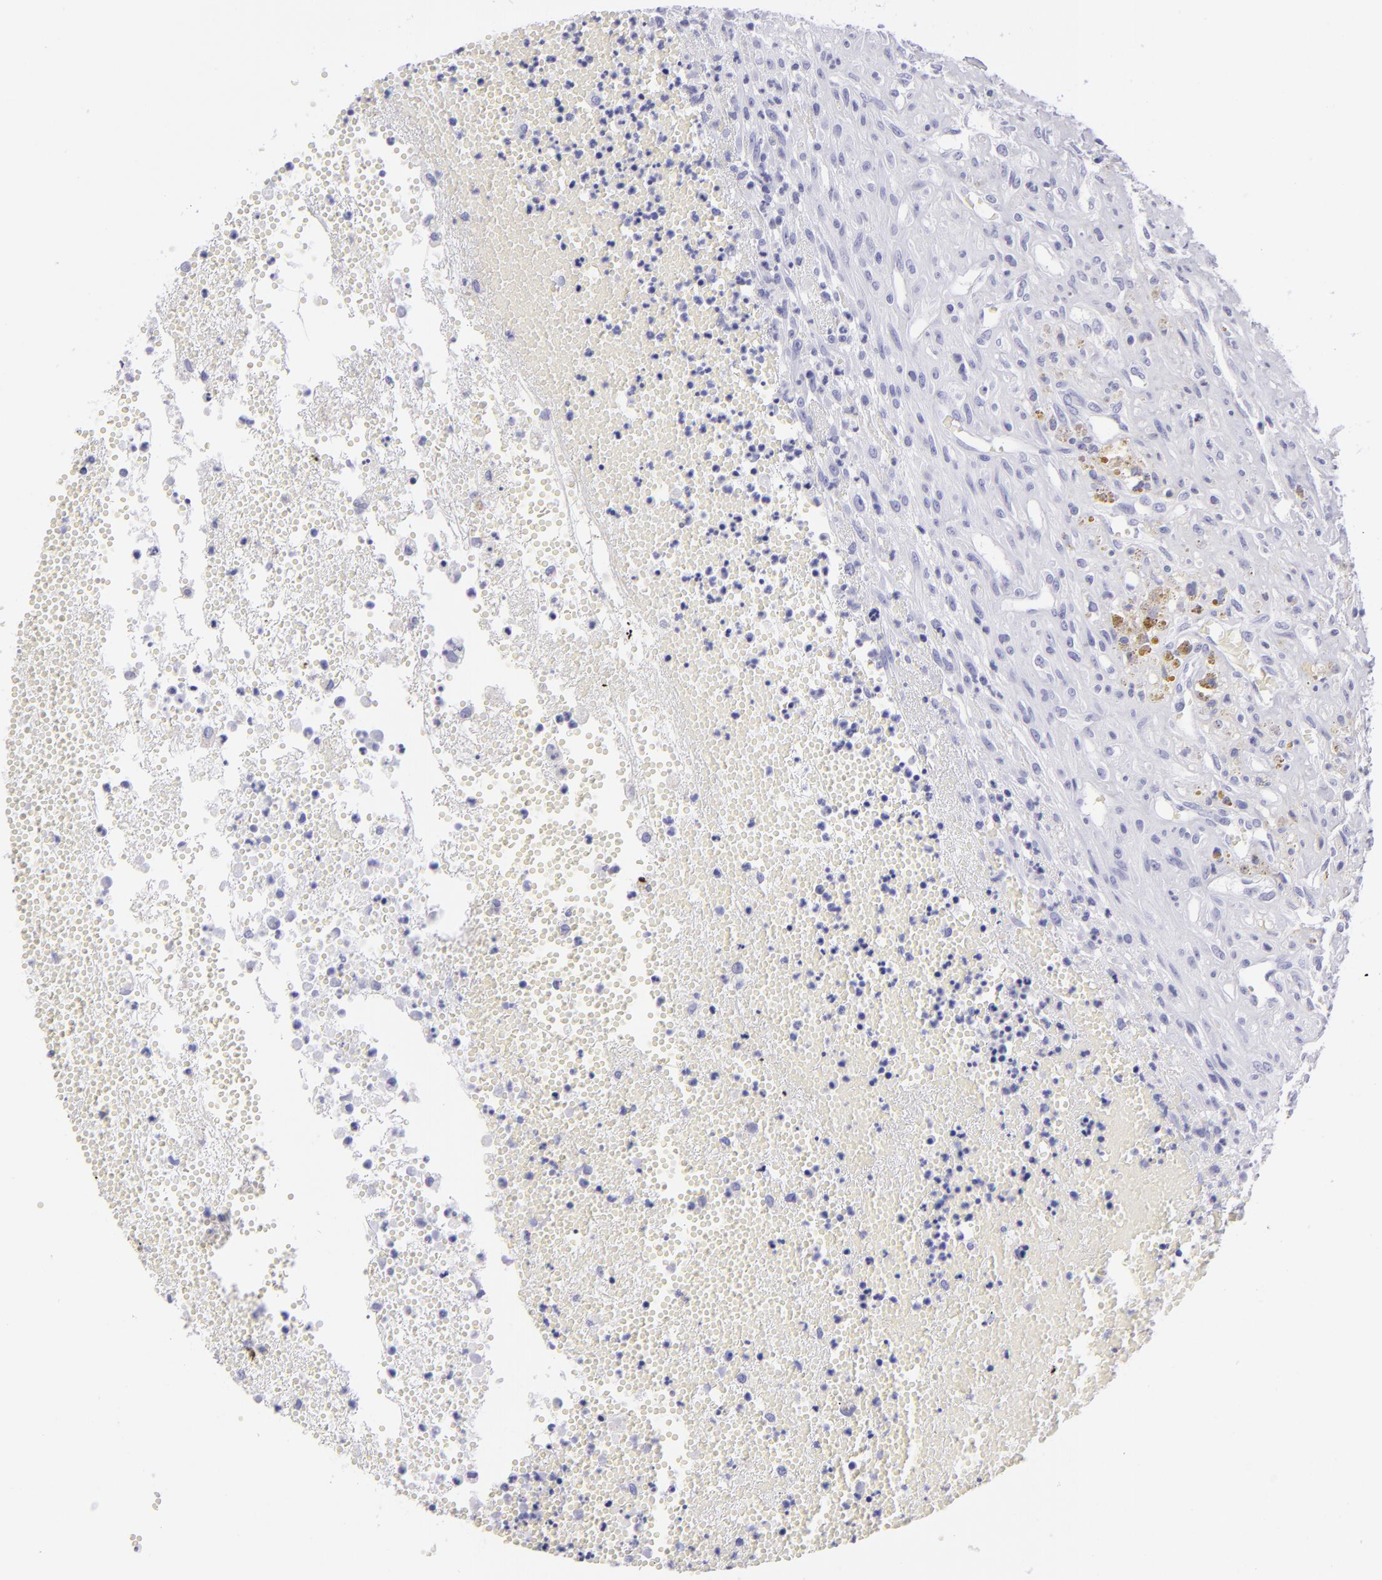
{"staining": {"intensity": "negative", "quantity": "none", "location": "none"}, "tissue": "glioma", "cell_type": "Tumor cells", "image_type": "cancer", "snomed": [{"axis": "morphology", "description": "Glioma, malignant, High grade"}, {"axis": "topography", "description": "Brain"}], "caption": "An IHC image of malignant glioma (high-grade) is shown. There is no staining in tumor cells of malignant glioma (high-grade).", "gene": "PVALB", "patient": {"sex": "male", "age": 66}}